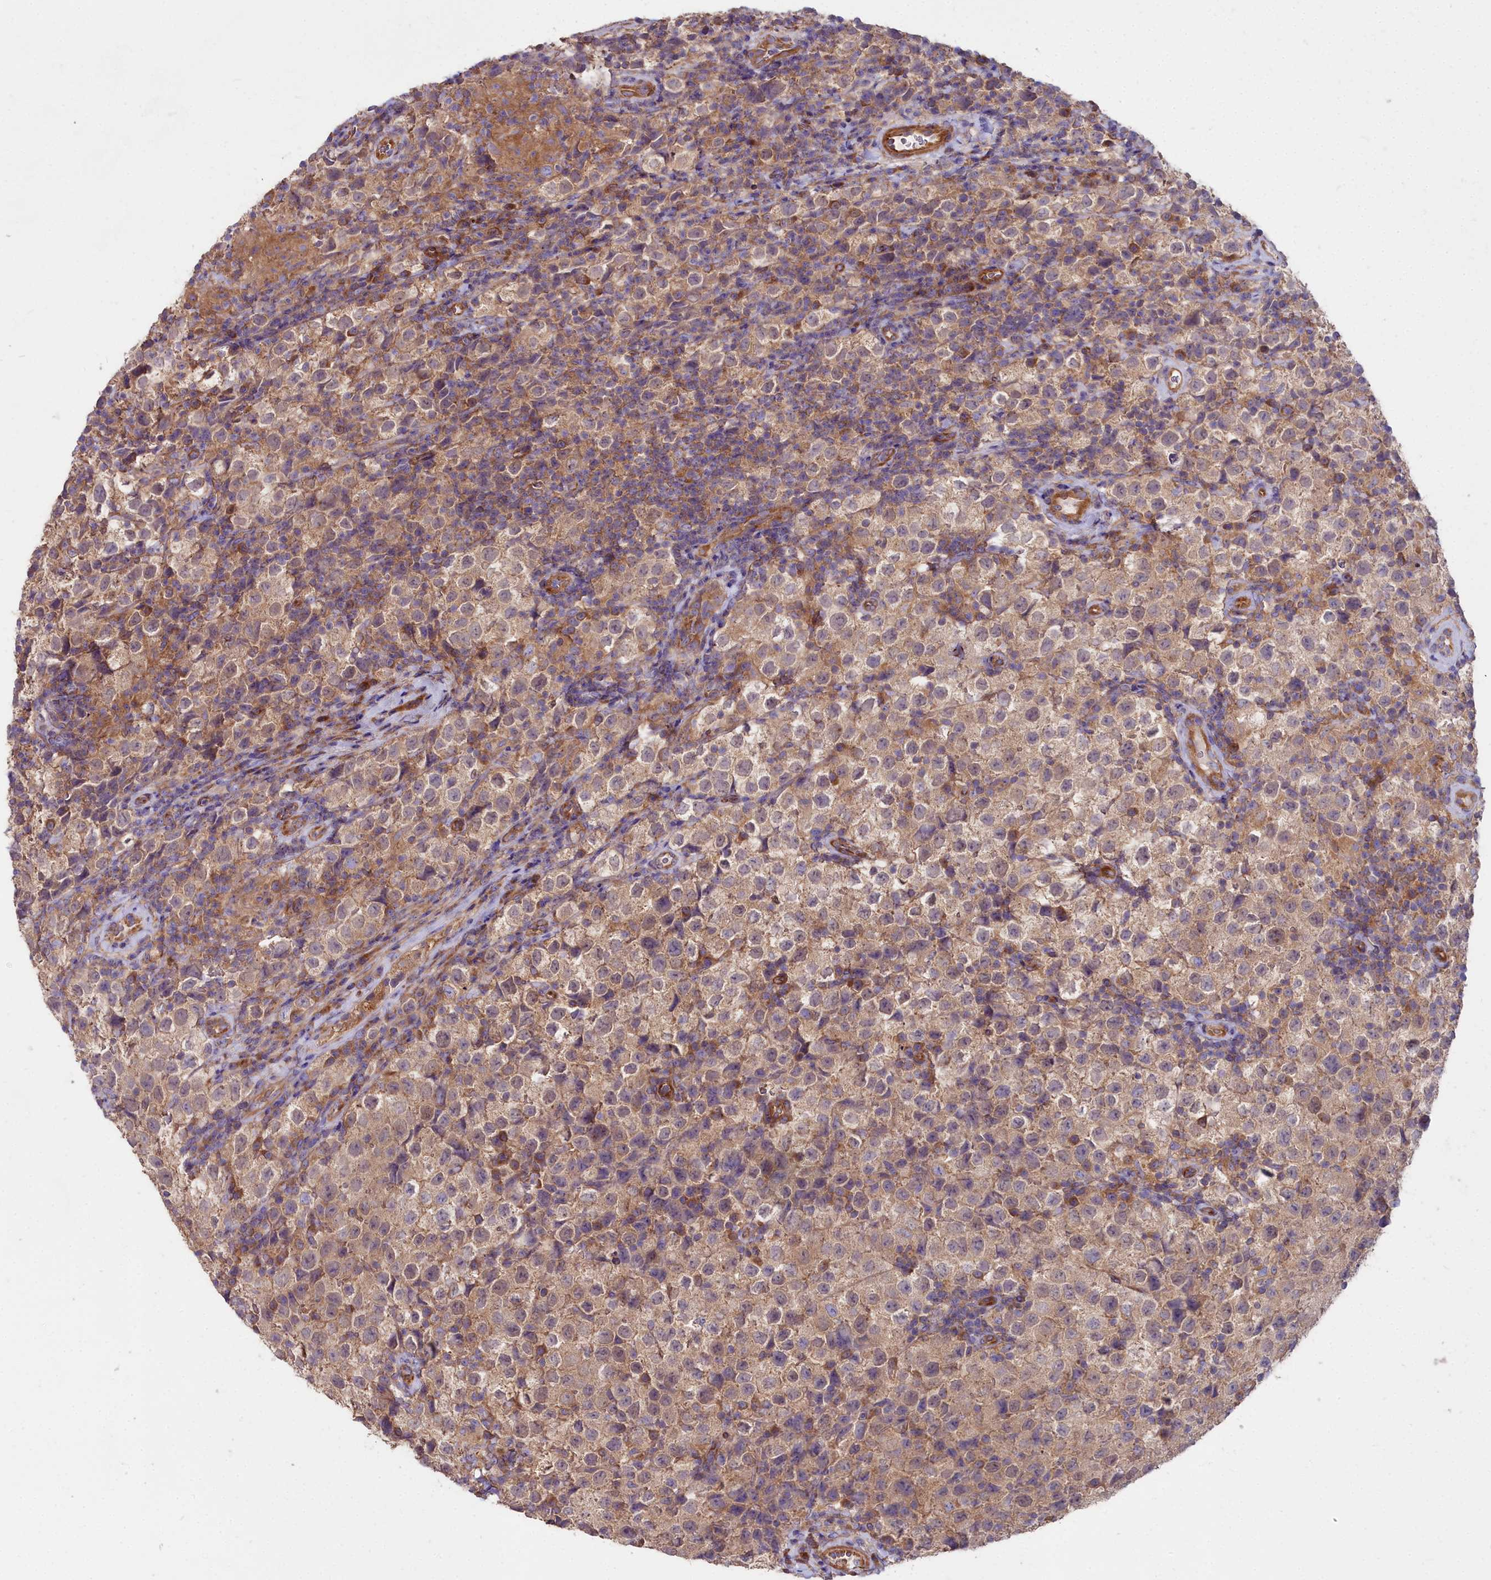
{"staining": {"intensity": "weak", "quantity": ">75%", "location": "cytoplasmic/membranous"}, "tissue": "testis cancer", "cell_type": "Tumor cells", "image_type": "cancer", "snomed": [{"axis": "morphology", "description": "Seminoma, NOS"}, {"axis": "morphology", "description": "Carcinoma, Embryonal, NOS"}, {"axis": "topography", "description": "Testis"}], "caption": "DAB immunohistochemical staining of human embryonal carcinoma (testis) displays weak cytoplasmic/membranous protein positivity in about >75% of tumor cells.", "gene": "DCTN3", "patient": {"sex": "male", "age": 41}}